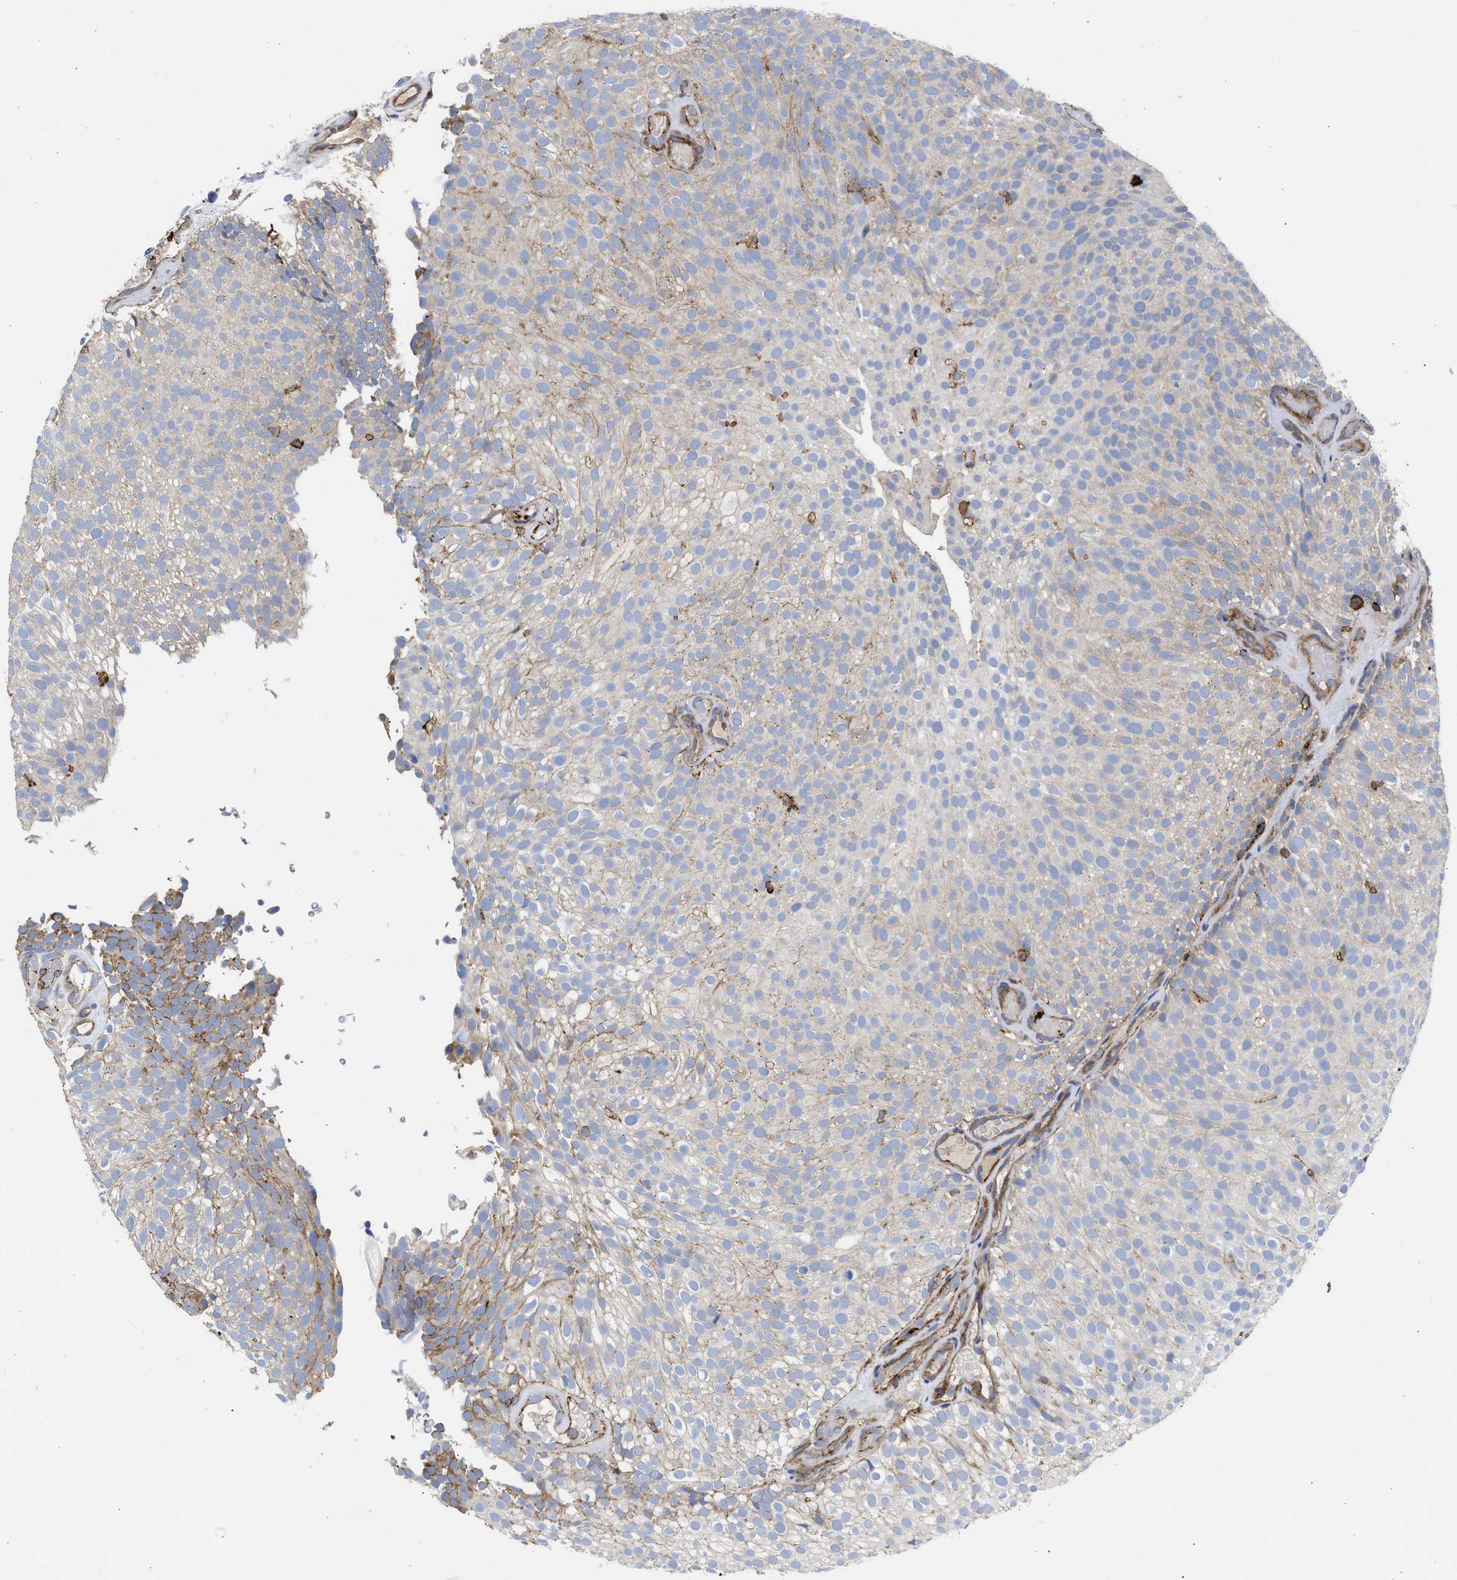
{"staining": {"intensity": "negative", "quantity": "none", "location": "none"}, "tissue": "urothelial cancer", "cell_type": "Tumor cells", "image_type": "cancer", "snomed": [{"axis": "morphology", "description": "Urothelial carcinoma, Low grade"}, {"axis": "topography", "description": "Urinary bladder"}], "caption": "Low-grade urothelial carcinoma stained for a protein using IHC demonstrates no positivity tumor cells.", "gene": "HS3ST5", "patient": {"sex": "male", "age": 78}}